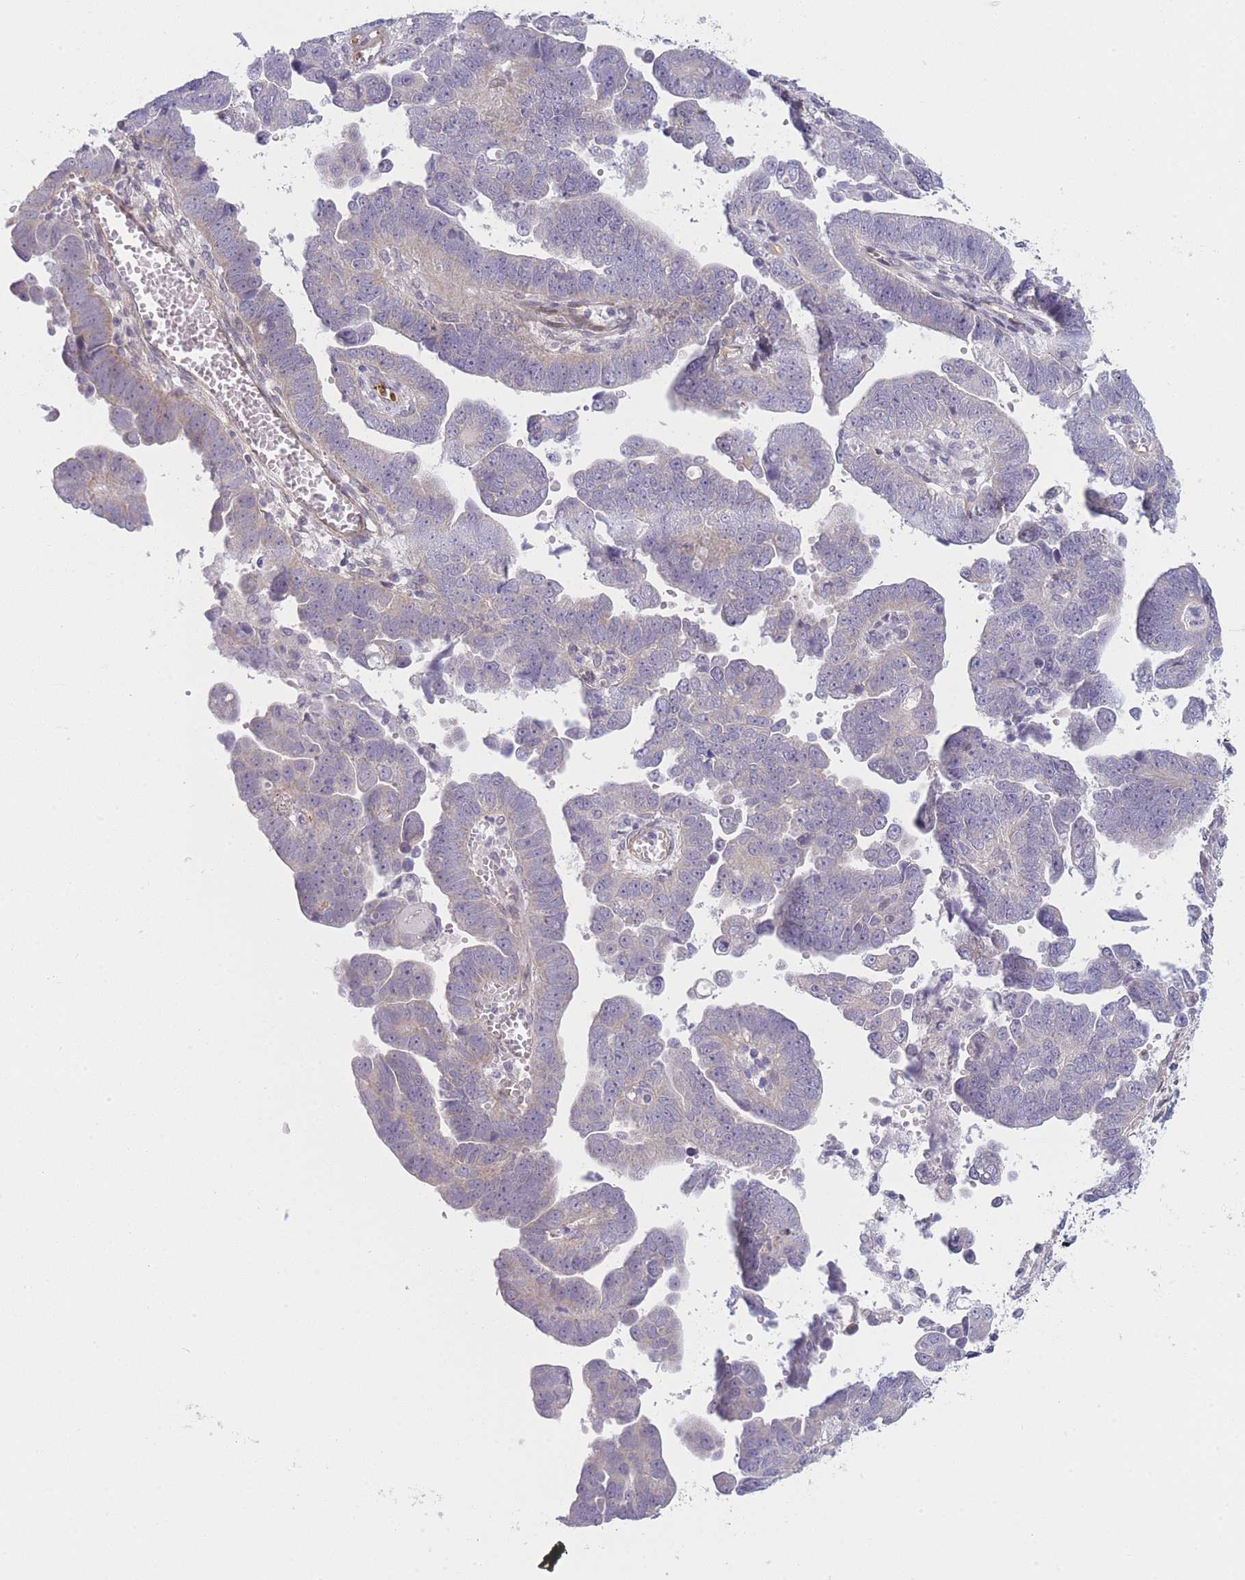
{"staining": {"intensity": "weak", "quantity": "<25%", "location": "cytoplasmic/membranous"}, "tissue": "endometrial cancer", "cell_type": "Tumor cells", "image_type": "cancer", "snomed": [{"axis": "morphology", "description": "Adenocarcinoma, NOS"}, {"axis": "topography", "description": "Endometrium"}], "caption": "High magnification brightfield microscopy of adenocarcinoma (endometrial) stained with DAB (brown) and counterstained with hematoxylin (blue): tumor cells show no significant staining.", "gene": "SLC7A6", "patient": {"sex": "female", "age": 75}}